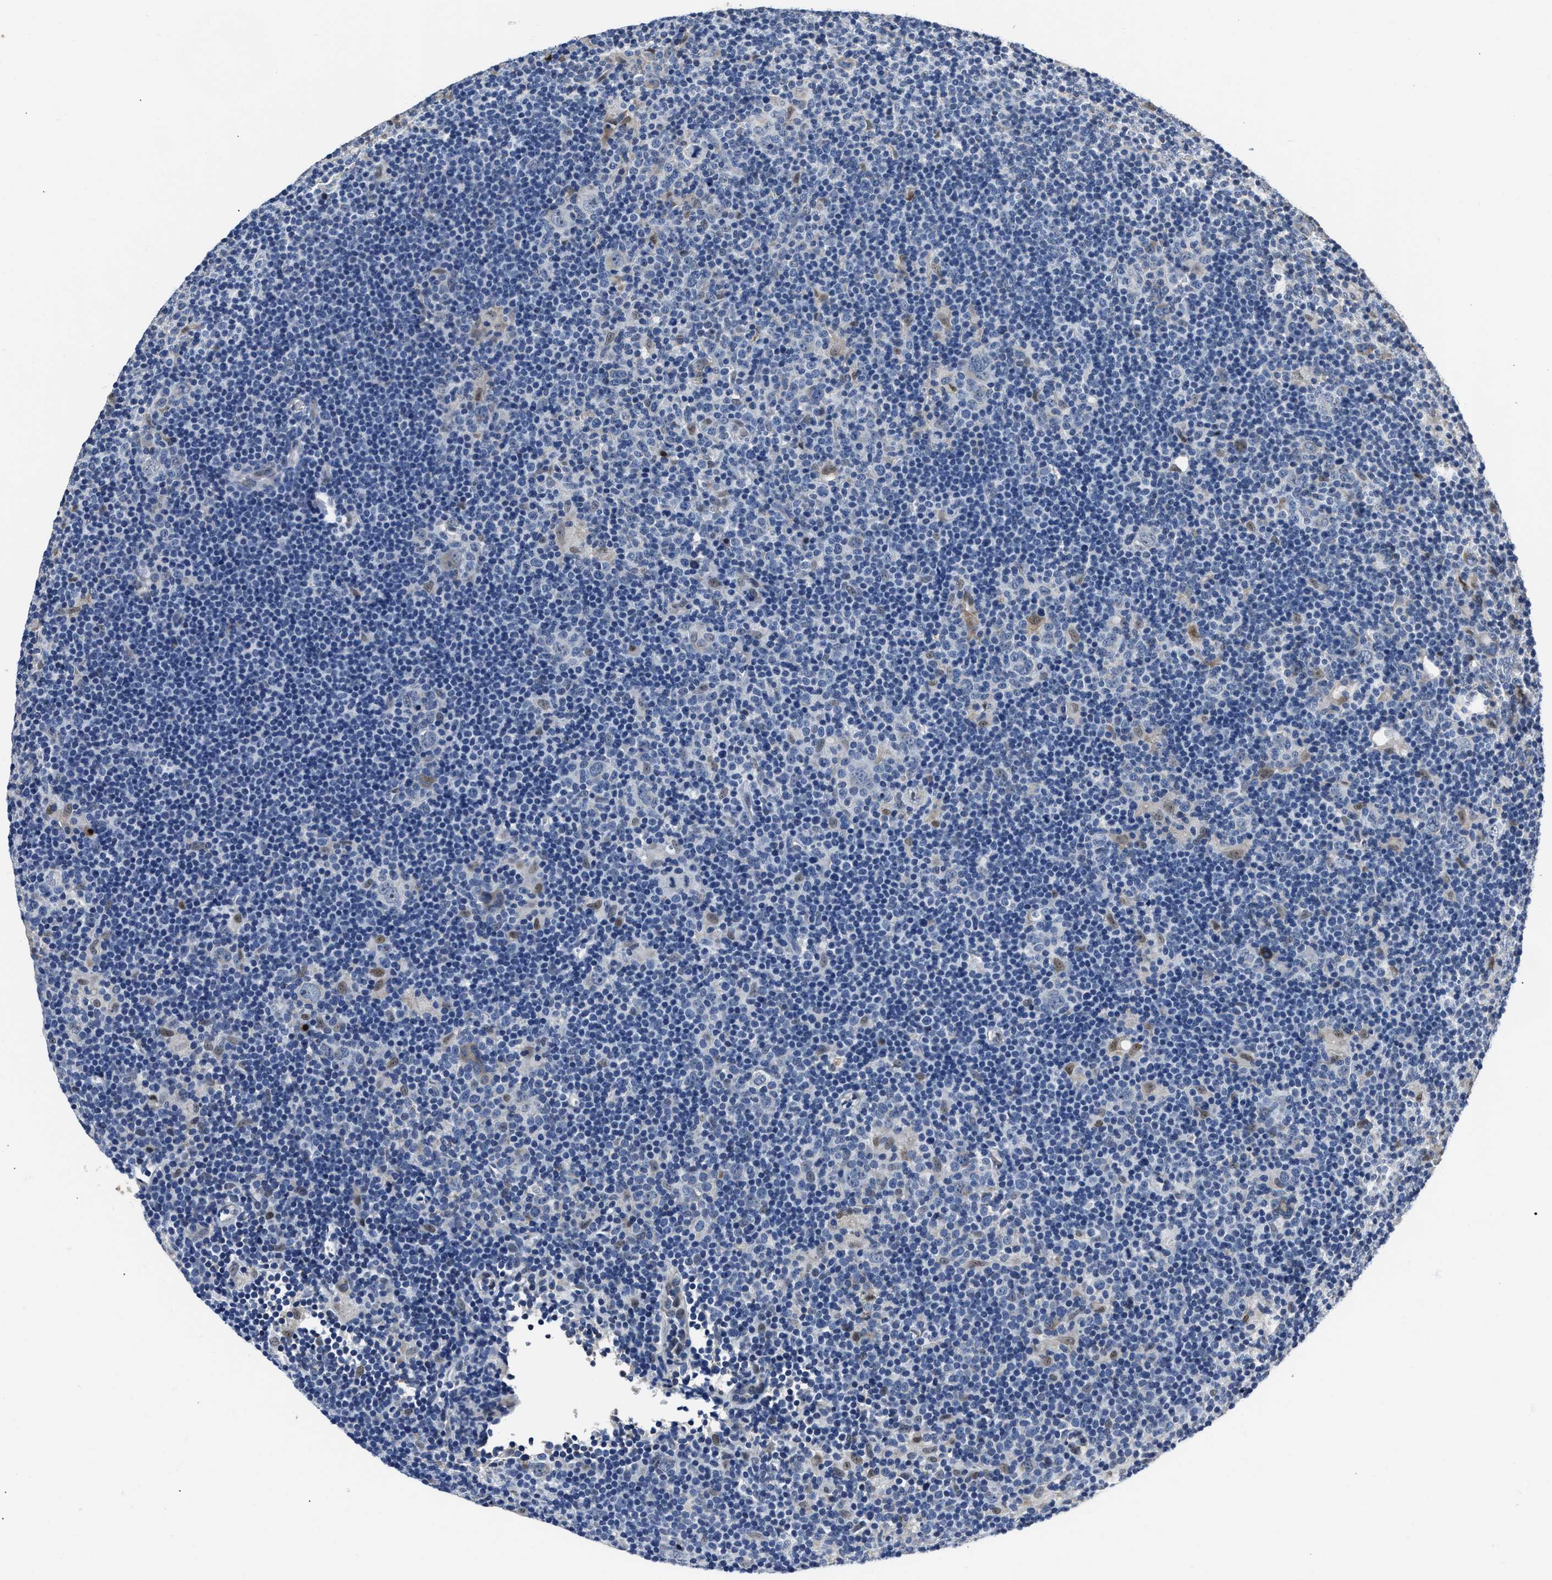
{"staining": {"intensity": "negative", "quantity": "none", "location": "none"}, "tissue": "lymphoma", "cell_type": "Tumor cells", "image_type": "cancer", "snomed": [{"axis": "morphology", "description": "Hodgkin's disease, NOS"}, {"axis": "topography", "description": "Lymph node"}], "caption": "Immunohistochemistry histopathology image of neoplastic tissue: lymphoma stained with DAB (3,3'-diaminobenzidine) exhibits no significant protein expression in tumor cells.", "gene": "NSUN5", "patient": {"sex": "female", "age": 57}}